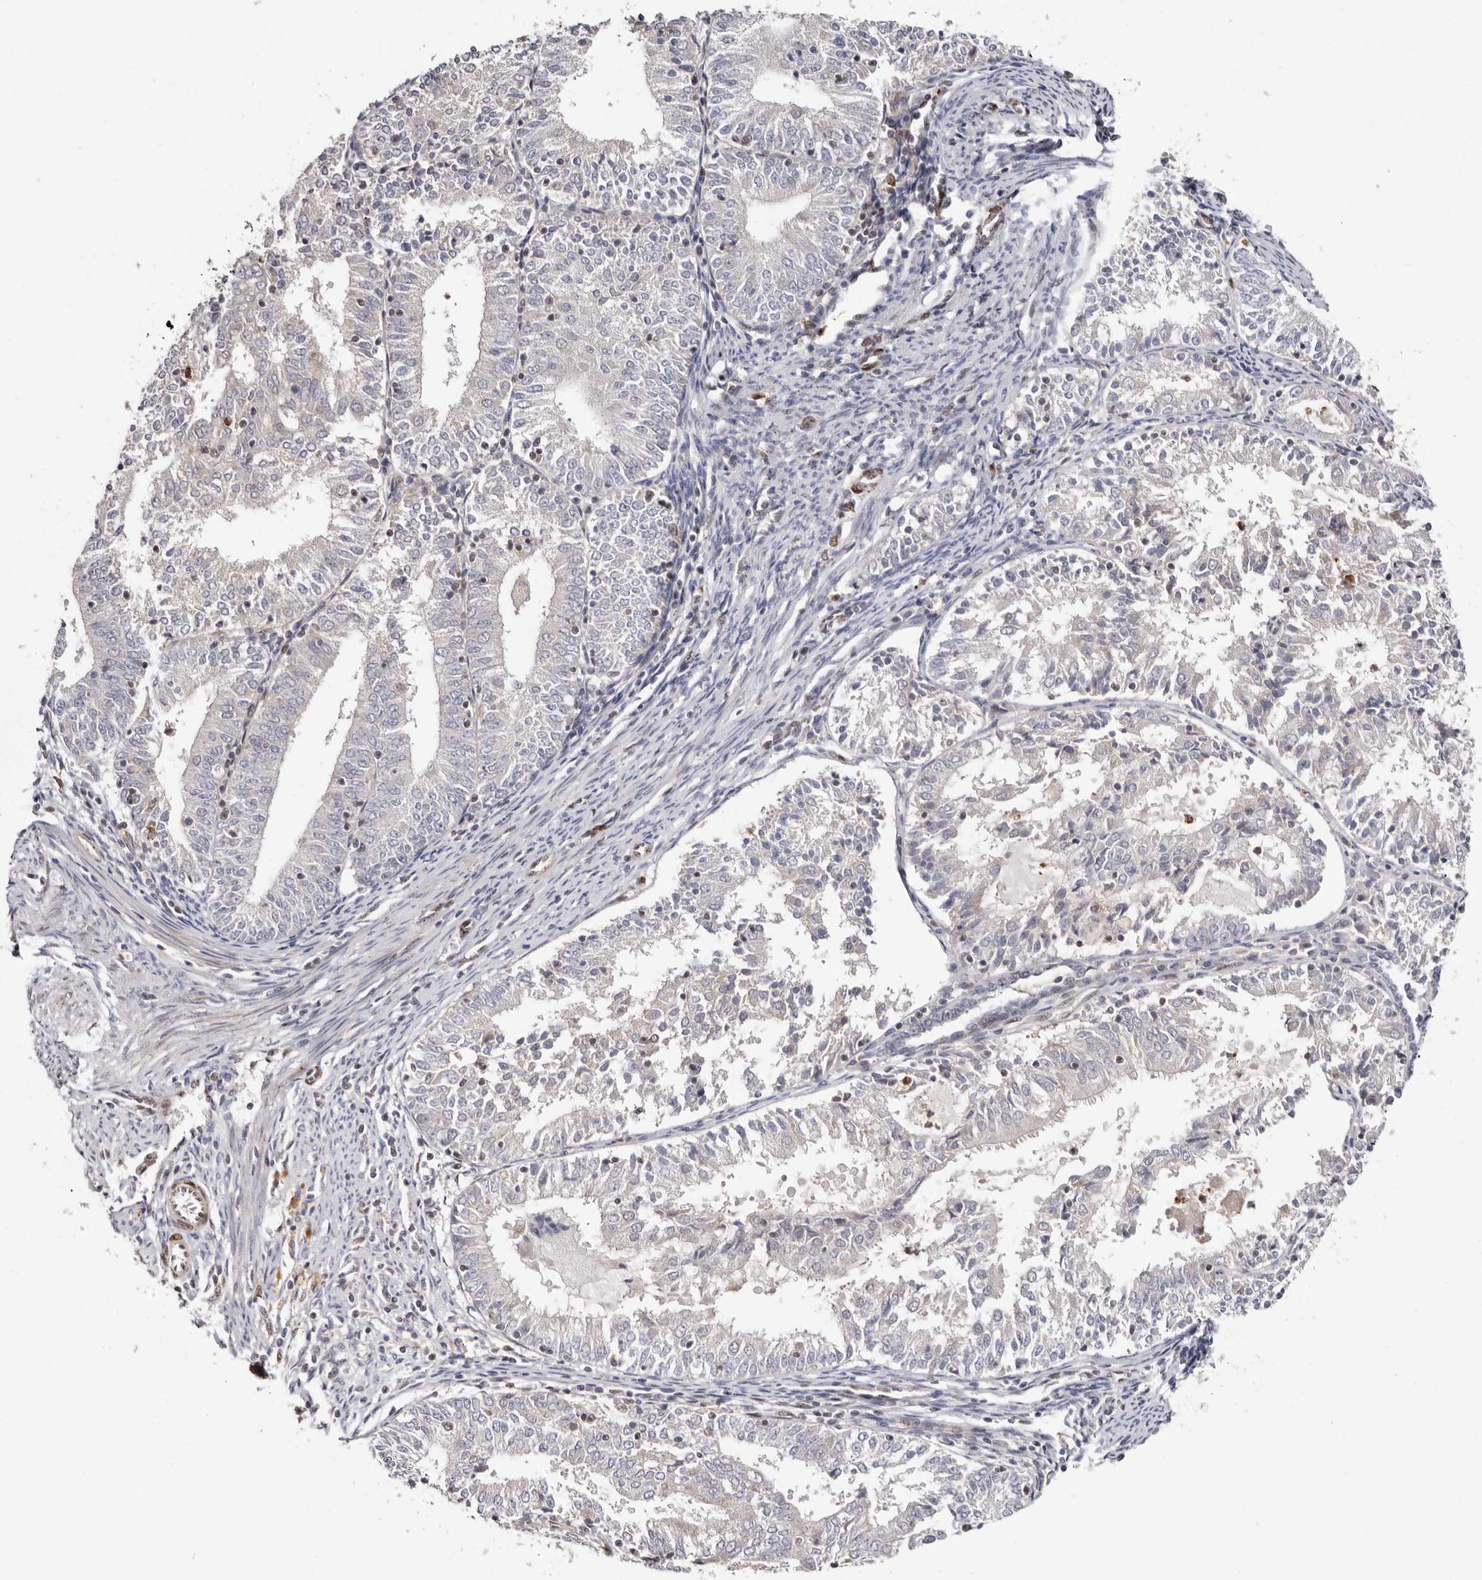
{"staining": {"intensity": "negative", "quantity": "none", "location": "none"}, "tissue": "endometrial cancer", "cell_type": "Tumor cells", "image_type": "cancer", "snomed": [{"axis": "morphology", "description": "Adenocarcinoma, NOS"}, {"axis": "topography", "description": "Endometrium"}], "caption": "Human endometrial cancer stained for a protein using immunohistochemistry (IHC) displays no expression in tumor cells.", "gene": "SMAD7", "patient": {"sex": "female", "age": 57}}